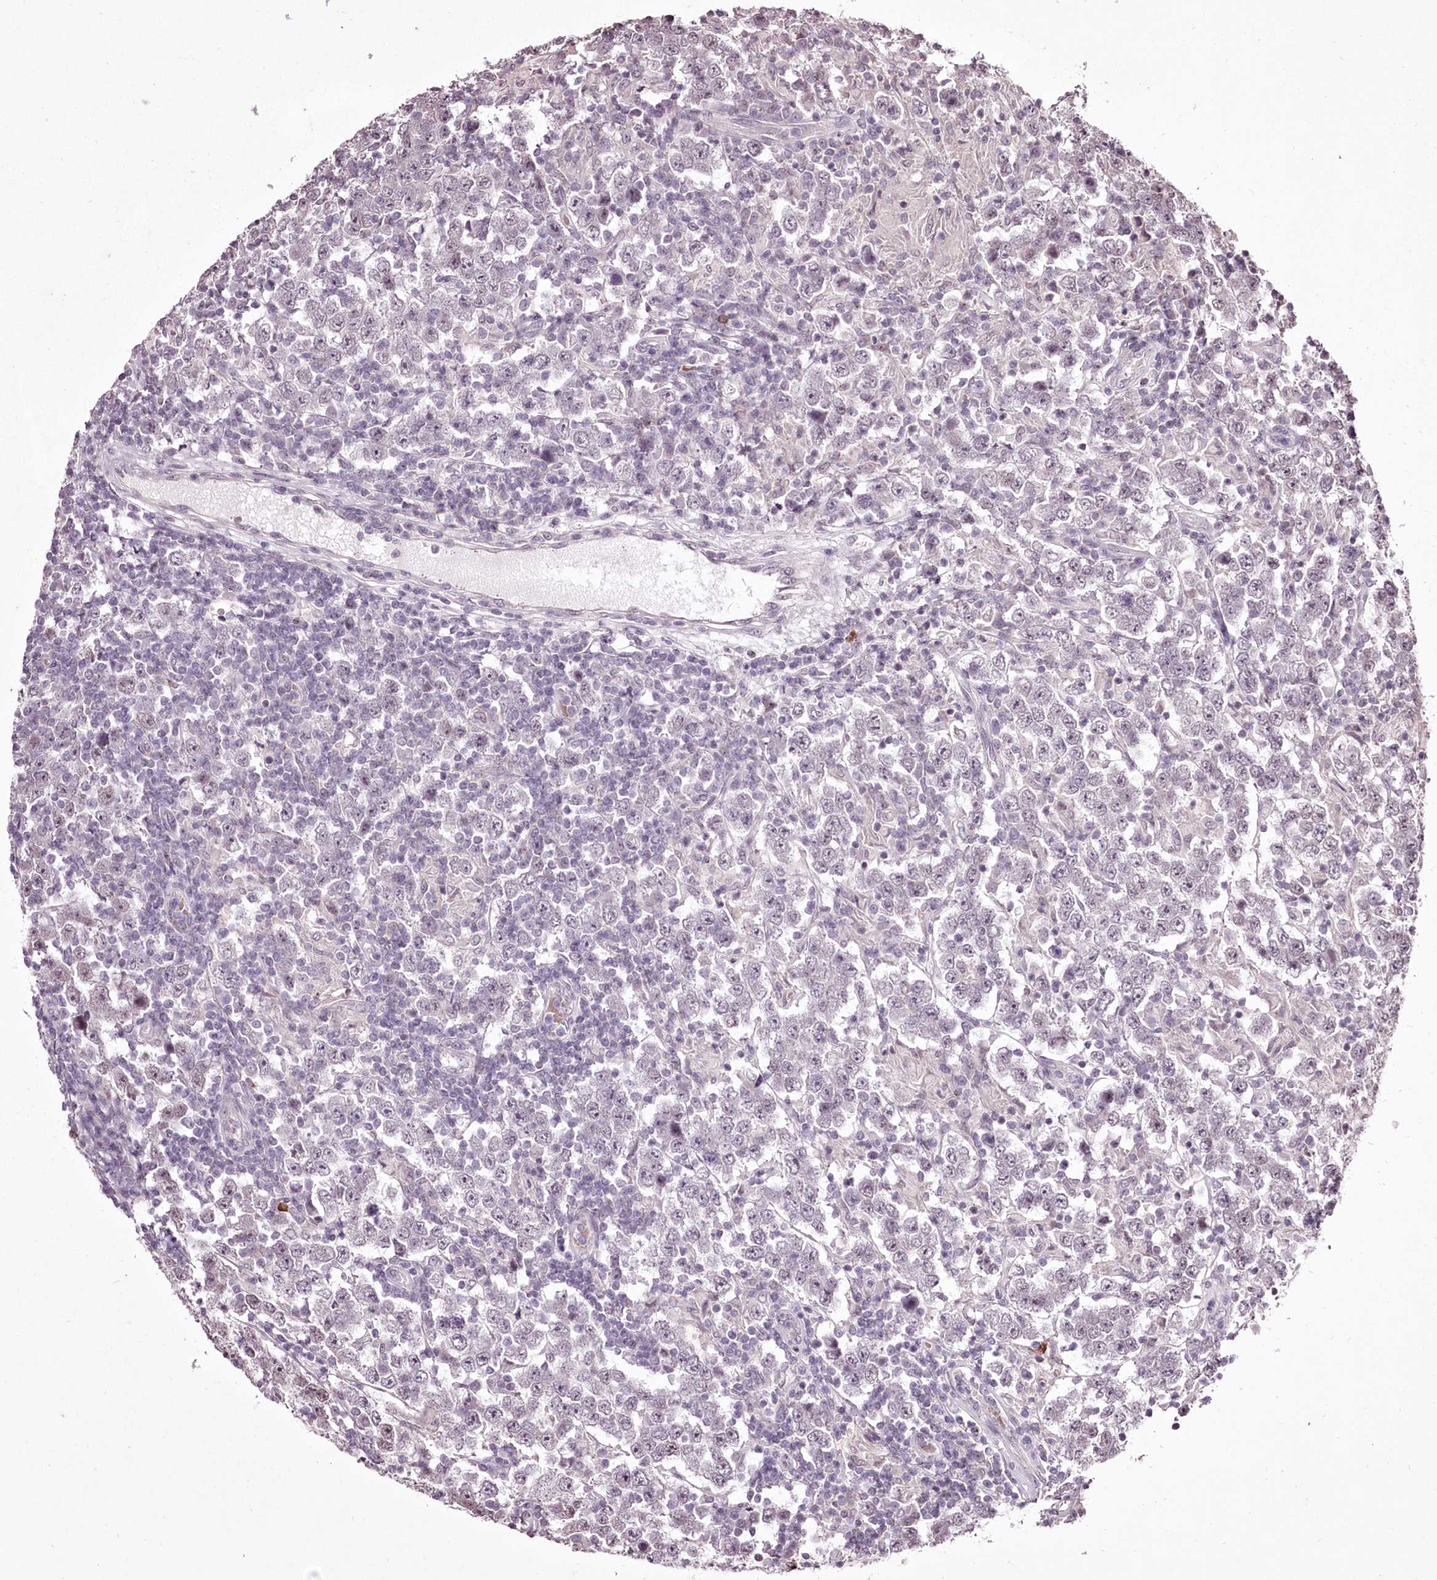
{"staining": {"intensity": "weak", "quantity": "<25%", "location": "nuclear"}, "tissue": "testis cancer", "cell_type": "Tumor cells", "image_type": "cancer", "snomed": [{"axis": "morphology", "description": "Normal tissue, NOS"}, {"axis": "morphology", "description": "Urothelial carcinoma, High grade"}, {"axis": "morphology", "description": "Seminoma, NOS"}, {"axis": "morphology", "description": "Carcinoma, Embryonal, NOS"}, {"axis": "topography", "description": "Urinary bladder"}, {"axis": "topography", "description": "Testis"}], "caption": "There is no significant positivity in tumor cells of testis cancer (seminoma). (Immunohistochemistry (ihc), brightfield microscopy, high magnification).", "gene": "ADRA1D", "patient": {"sex": "male", "age": 41}}